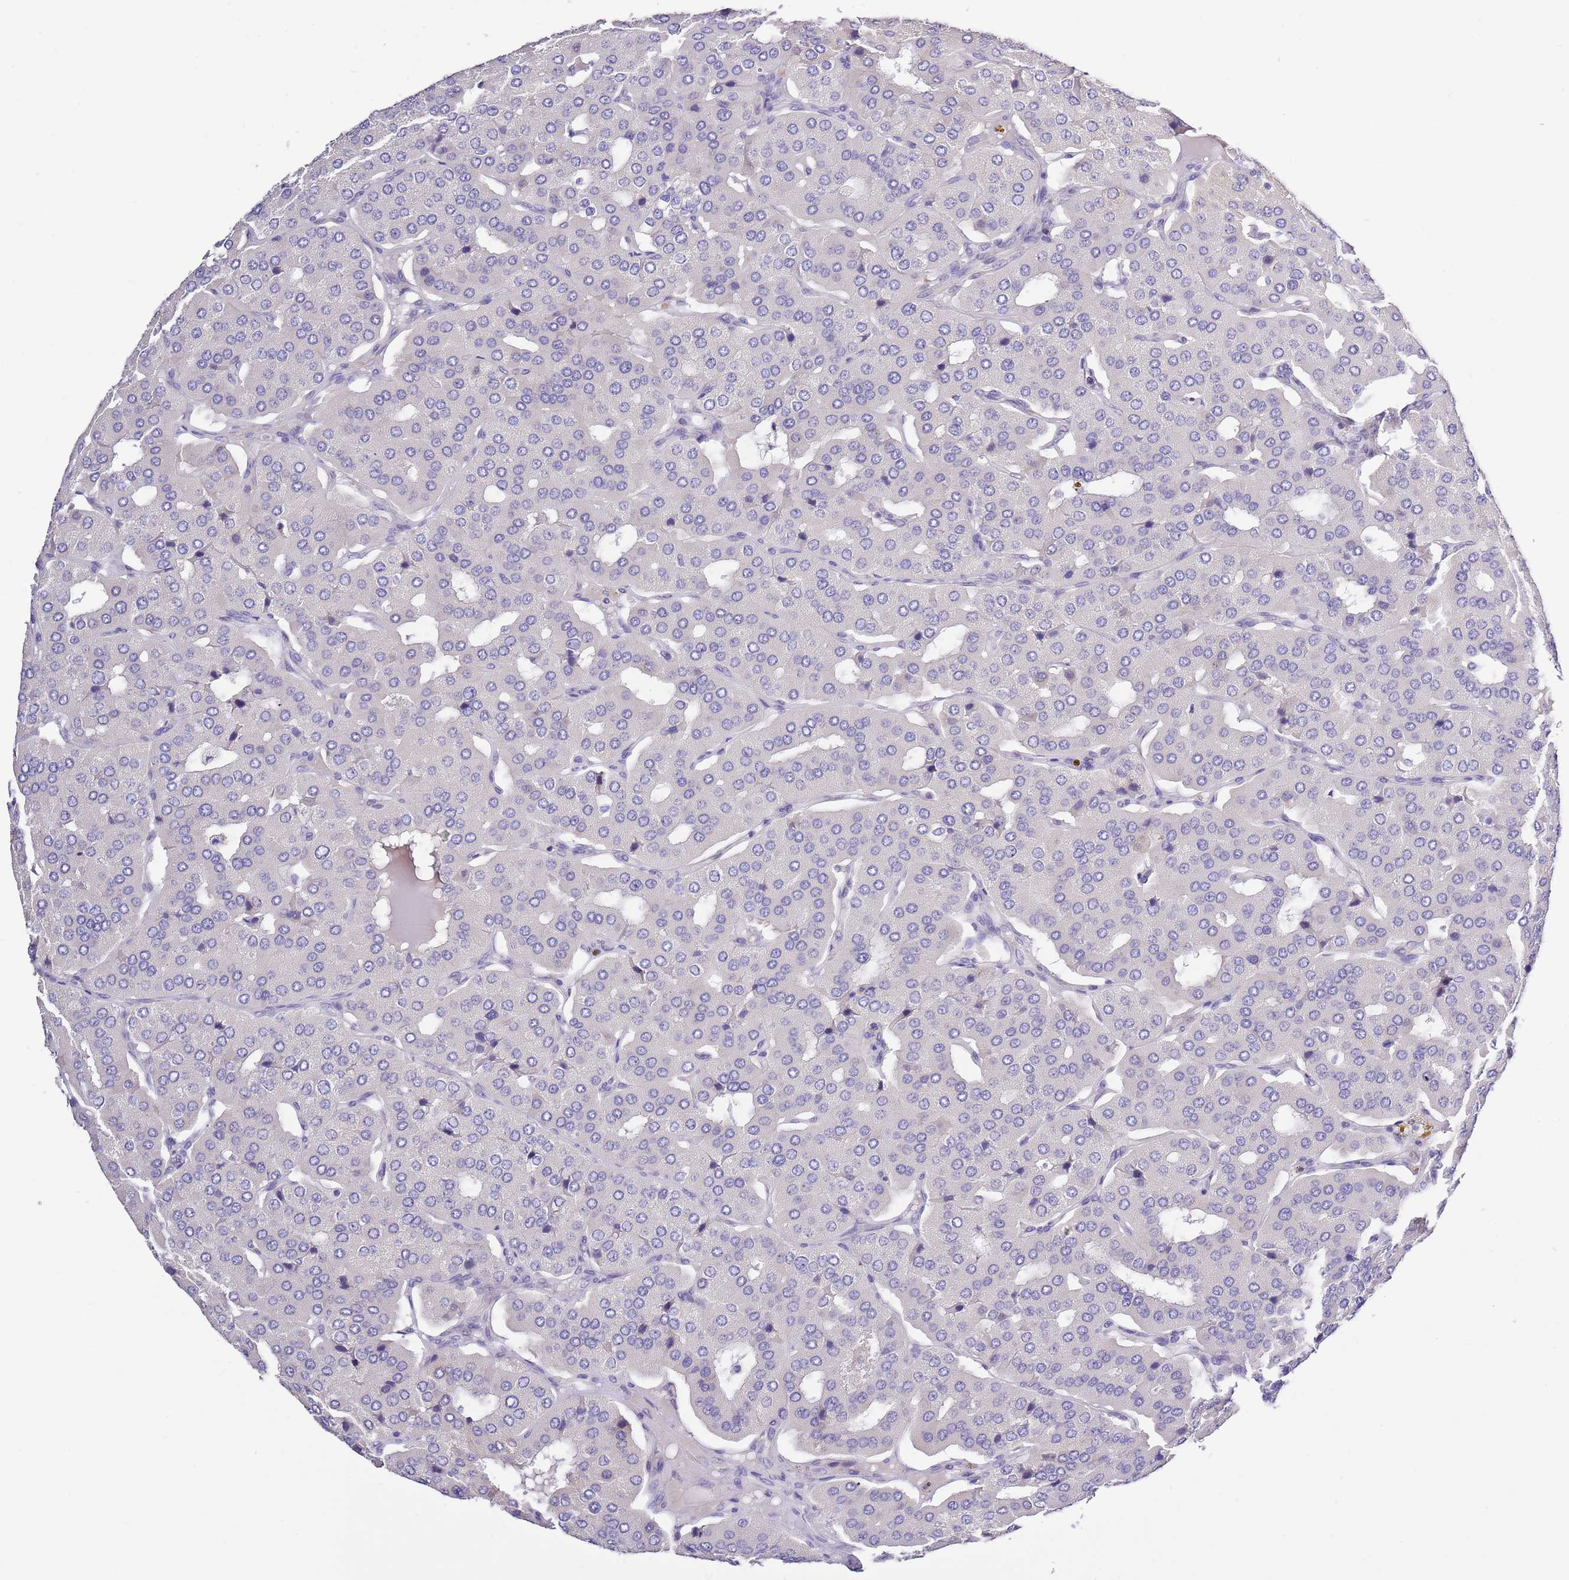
{"staining": {"intensity": "negative", "quantity": "none", "location": "none"}, "tissue": "parathyroid gland", "cell_type": "Glandular cells", "image_type": "normal", "snomed": [{"axis": "morphology", "description": "Normal tissue, NOS"}, {"axis": "morphology", "description": "Adenoma, NOS"}, {"axis": "topography", "description": "Parathyroid gland"}], "caption": "The micrograph shows no staining of glandular cells in unremarkable parathyroid gland.", "gene": "RFK", "patient": {"sex": "female", "age": 86}}